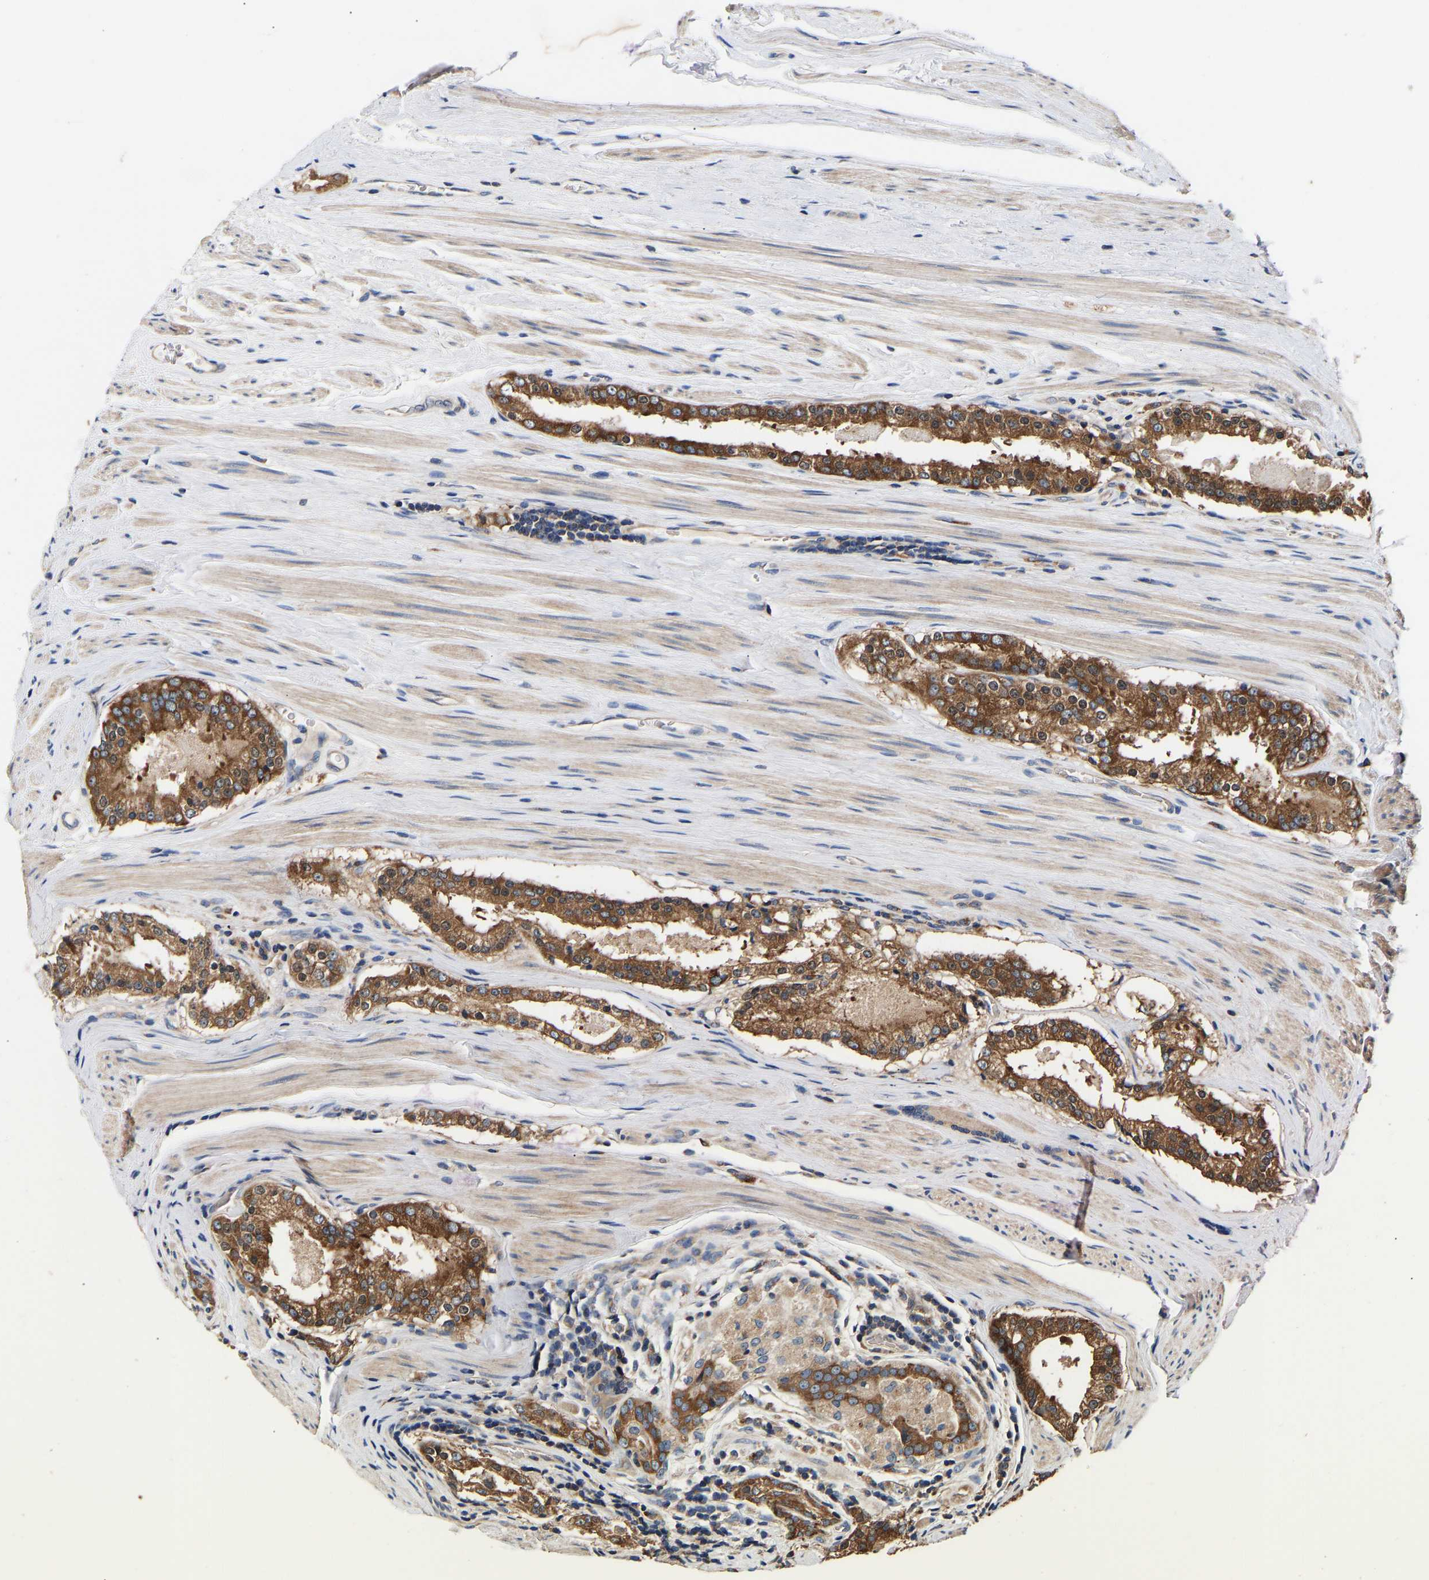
{"staining": {"intensity": "strong", "quantity": ">75%", "location": "cytoplasmic/membranous"}, "tissue": "prostate cancer", "cell_type": "Tumor cells", "image_type": "cancer", "snomed": [{"axis": "morphology", "description": "Adenocarcinoma, Low grade"}, {"axis": "topography", "description": "Prostate"}], "caption": "High-power microscopy captured an immunohistochemistry image of prostate low-grade adenocarcinoma, revealing strong cytoplasmic/membranous staining in approximately >75% of tumor cells. (Brightfield microscopy of DAB IHC at high magnification).", "gene": "LRBA", "patient": {"sex": "male", "age": 70}}